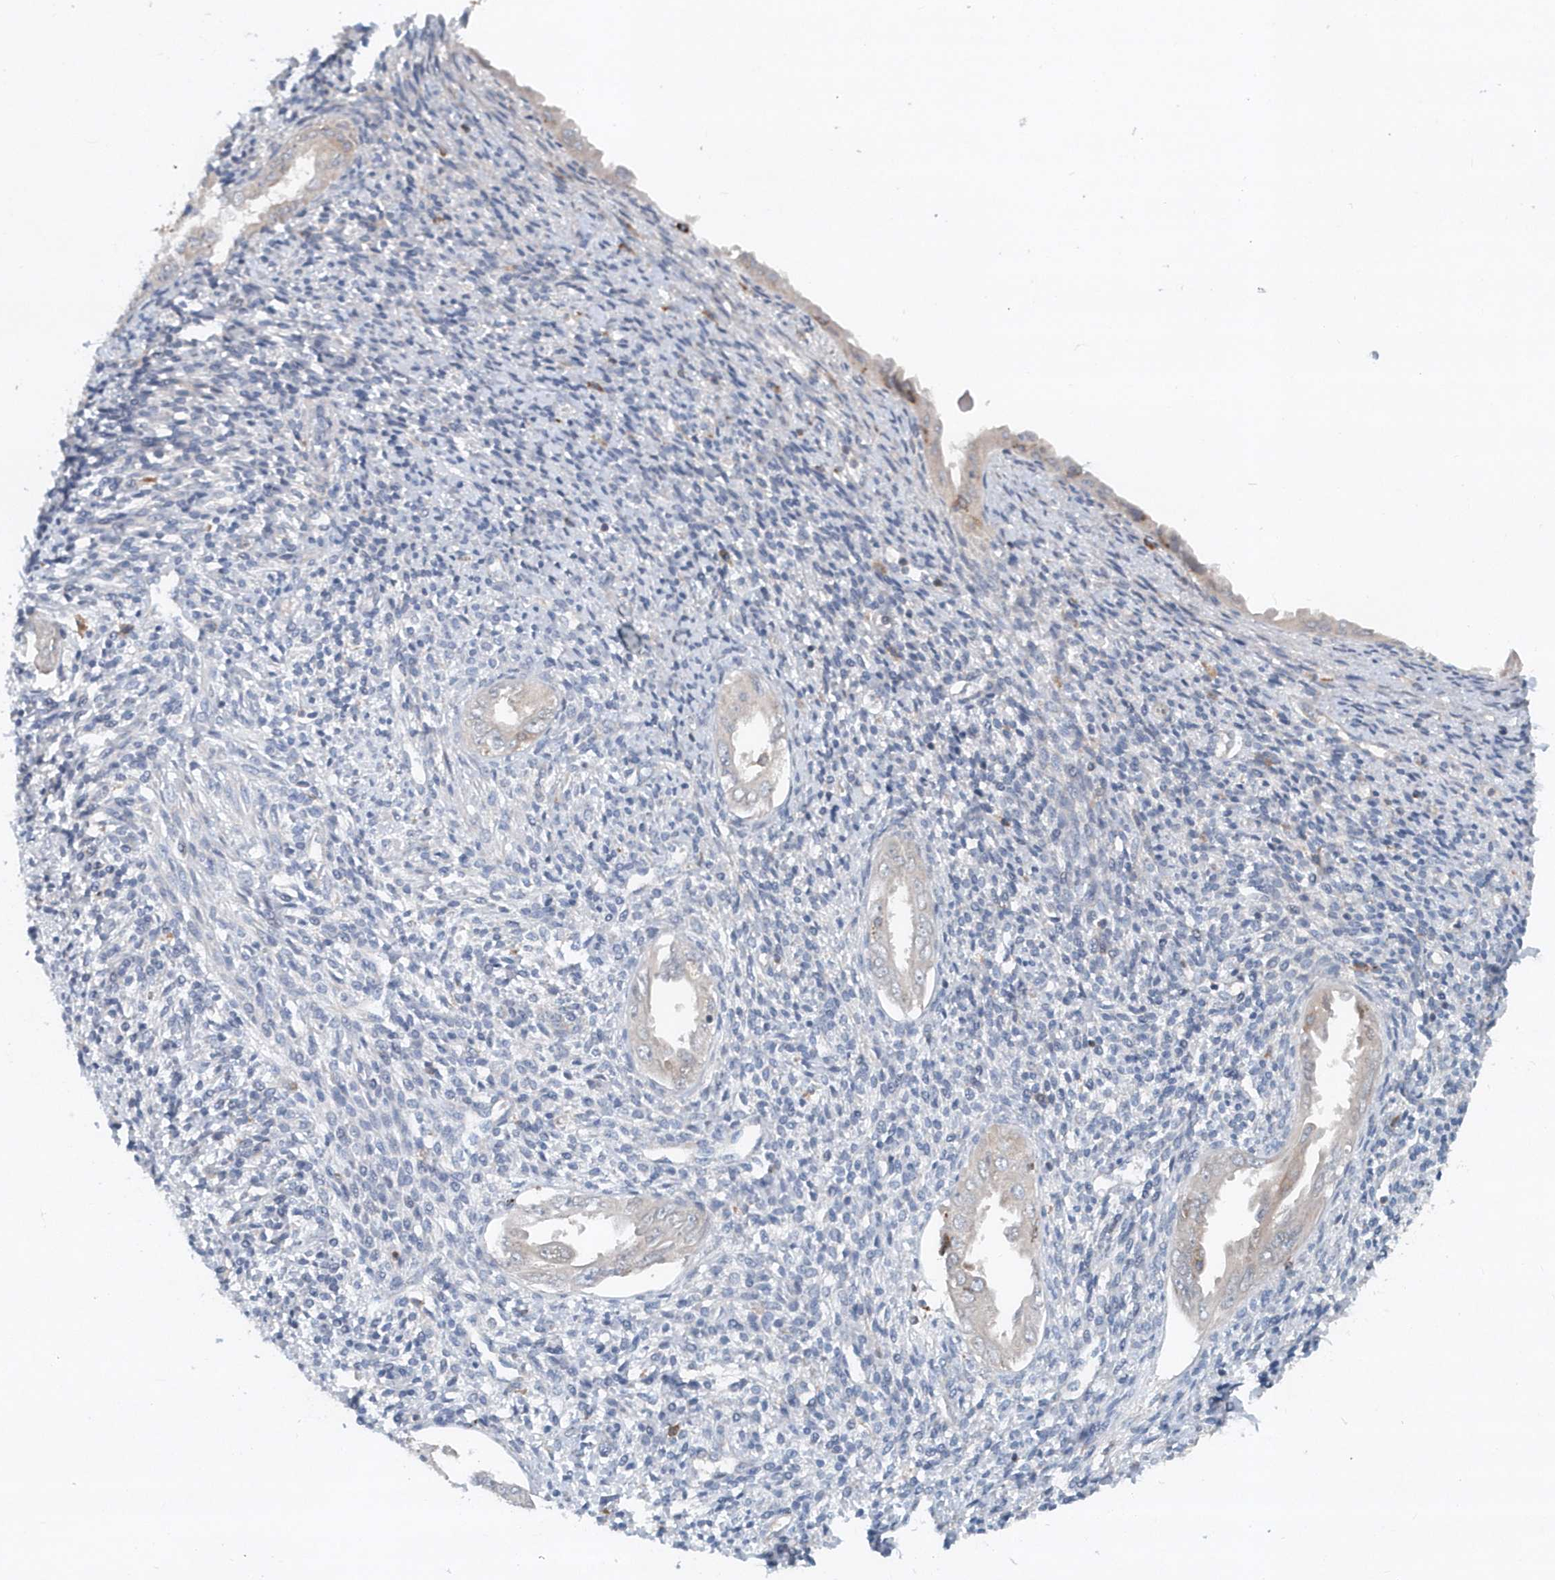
{"staining": {"intensity": "negative", "quantity": "none", "location": "none"}, "tissue": "endometrium", "cell_type": "Cells in endometrial stroma", "image_type": "normal", "snomed": [{"axis": "morphology", "description": "Normal tissue, NOS"}, {"axis": "topography", "description": "Endometrium"}], "caption": "Immunohistochemical staining of normal endometrium displays no significant positivity in cells in endometrial stroma. Nuclei are stained in blue.", "gene": "P2RY10", "patient": {"sex": "female", "age": 66}}